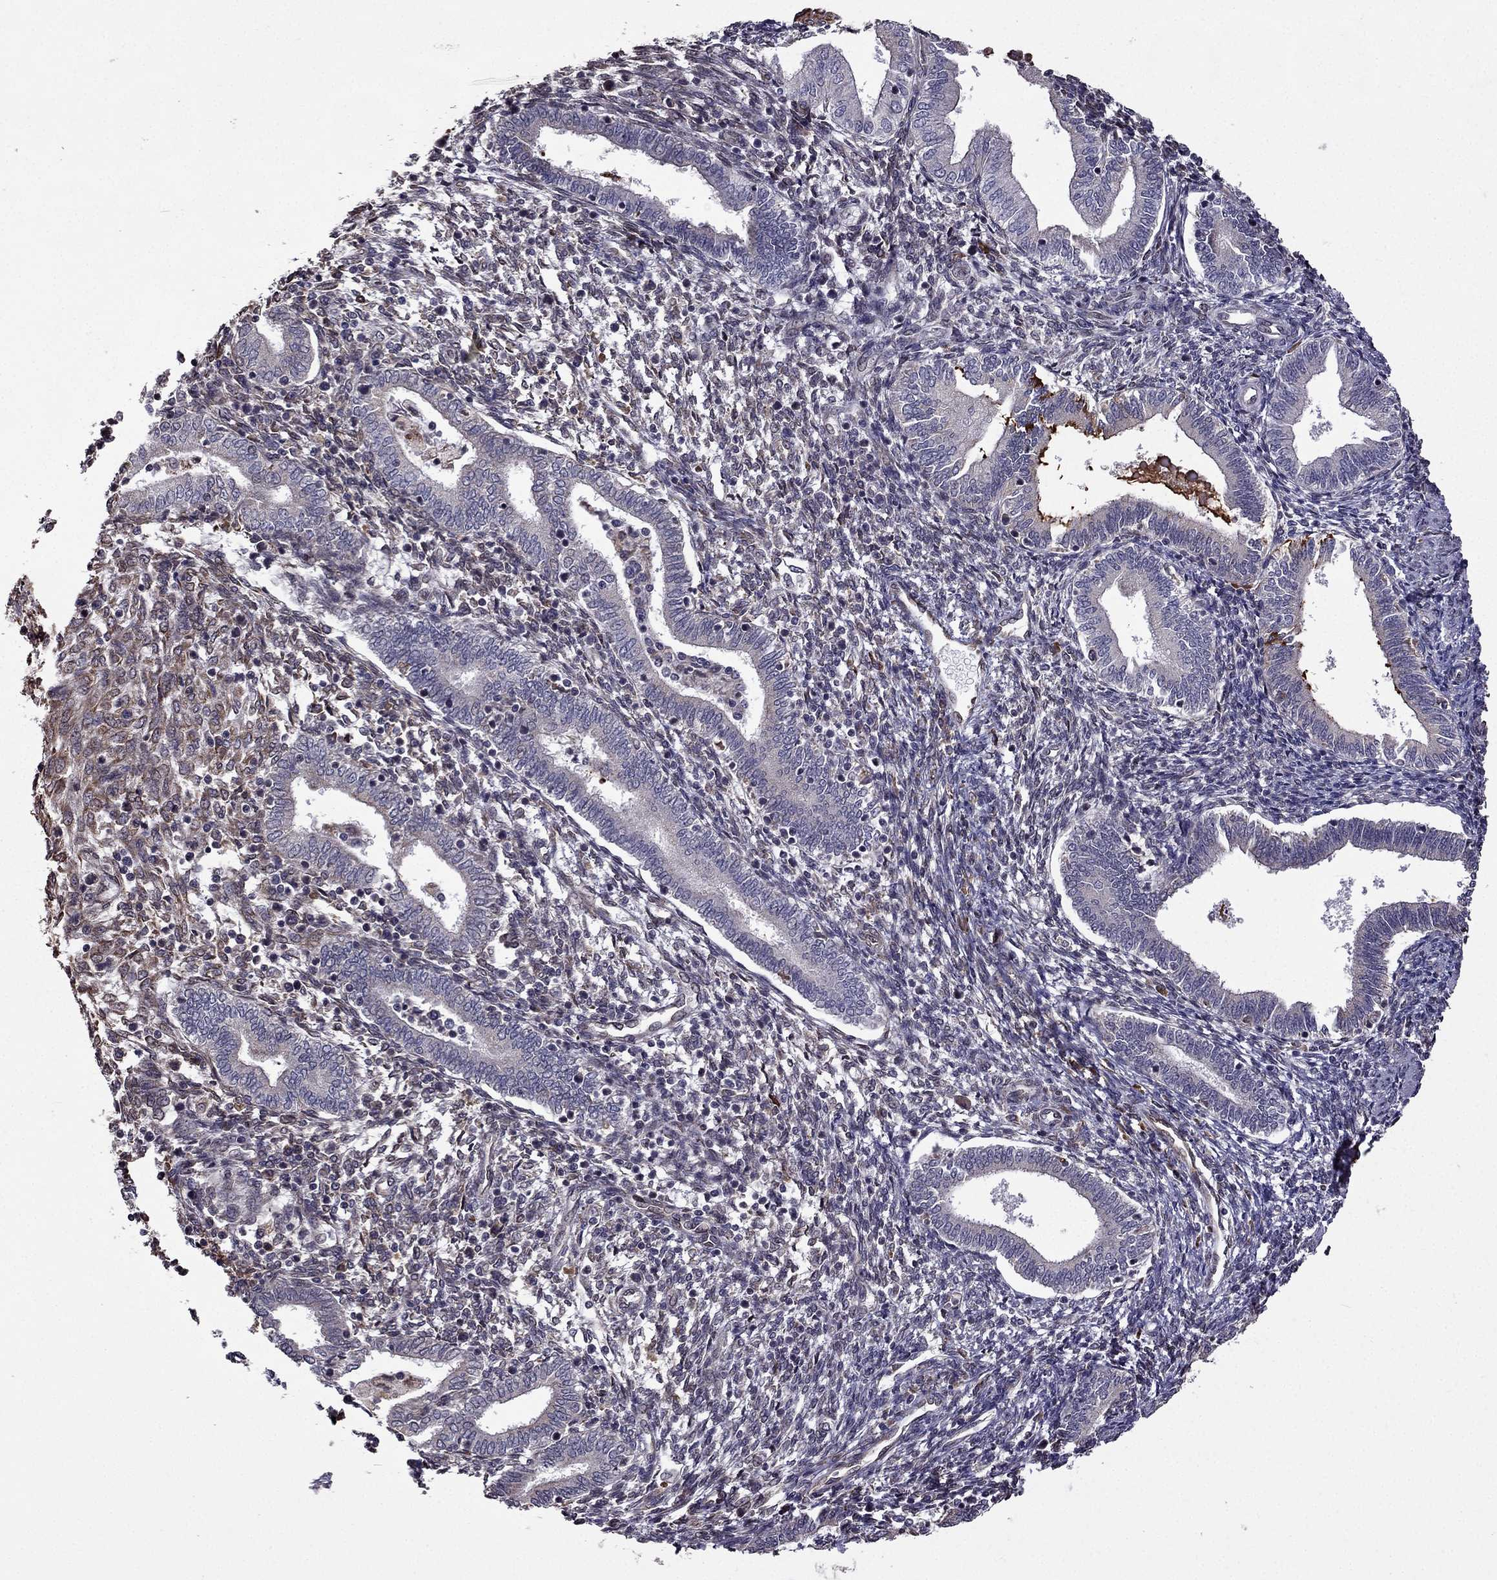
{"staining": {"intensity": "weak", "quantity": "<25%", "location": "cytoplasmic/membranous"}, "tissue": "endometrium", "cell_type": "Cells in endometrial stroma", "image_type": "normal", "snomed": [{"axis": "morphology", "description": "Normal tissue, NOS"}, {"axis": "topography", "description": "Endometrium"}], "caption": "High magnification brightfield microscopy of normal endometrium stained with DAB (brown) and counterstained with hematoxylin (blue): cells in endometrial stroma show no significant positivity.", "gene": "IKBIP", "patient": {"sex": "female", "age": 42}}